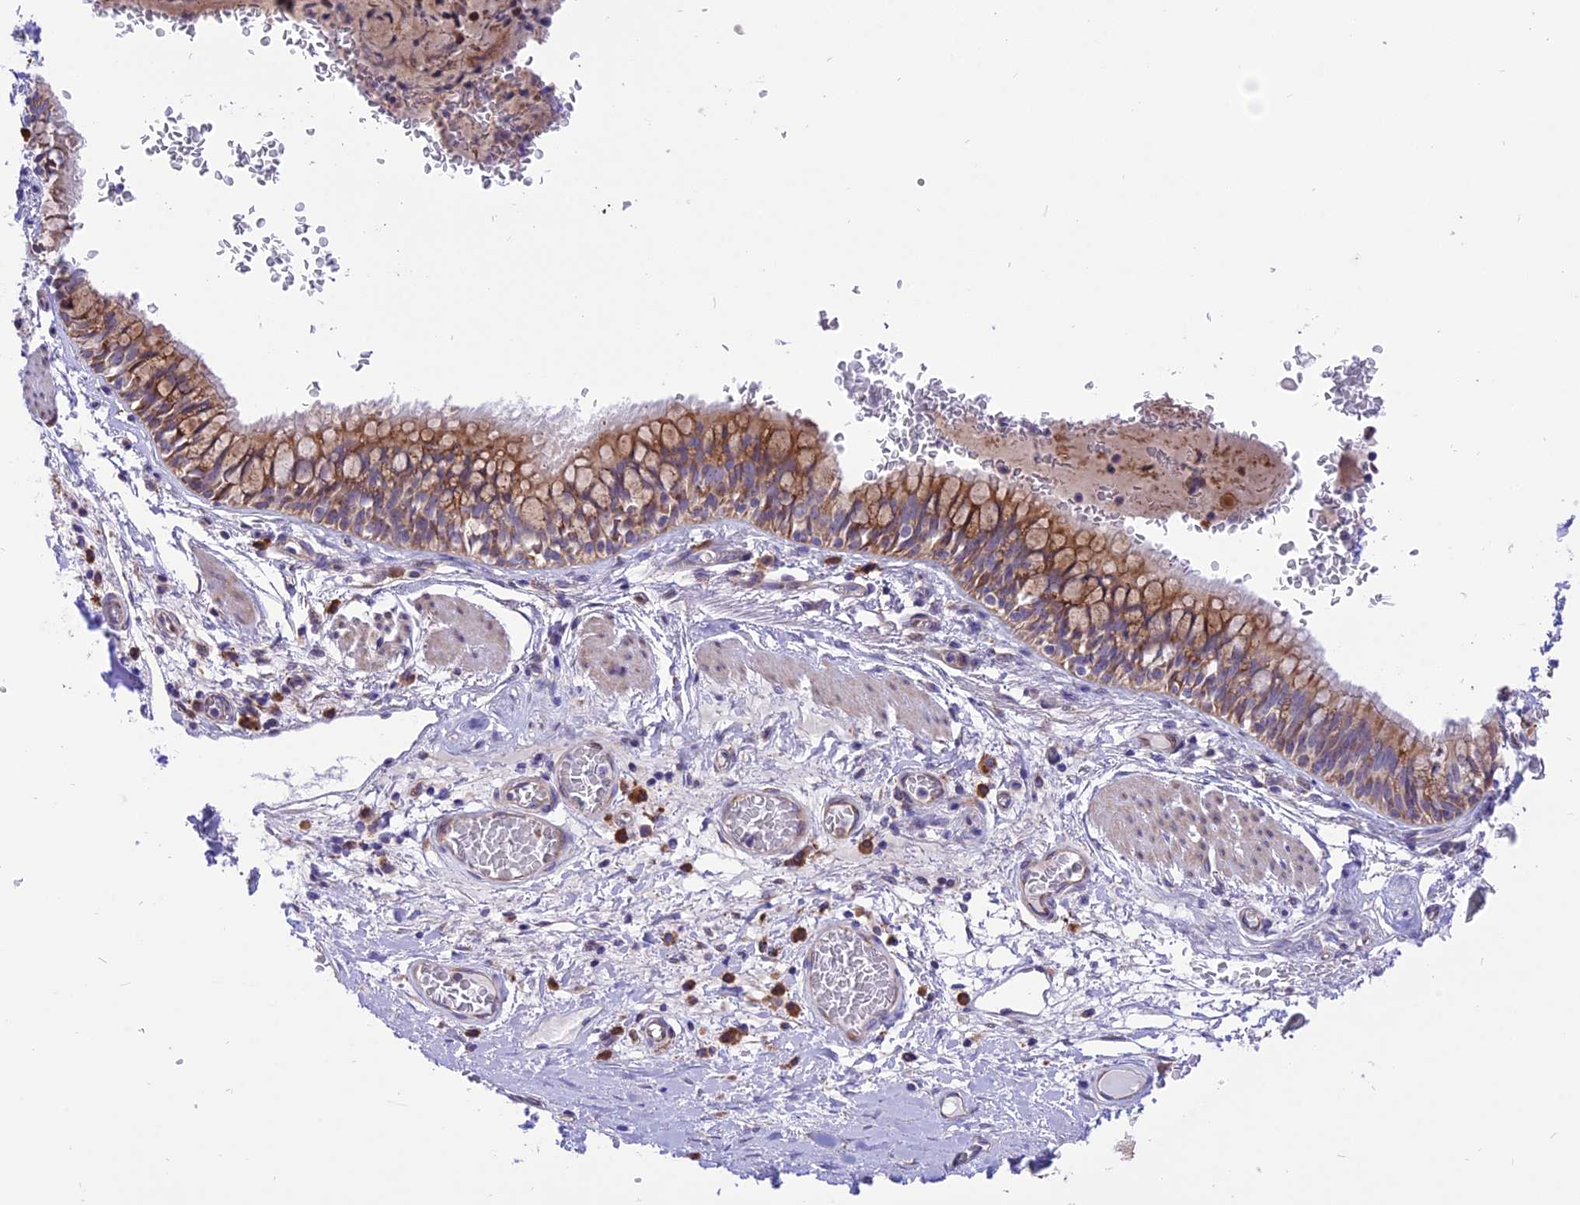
{"staining": {"intensity": "moderate", "quantity": ">75%", "location": "cytoplasmic/membranous"}, "tissue": "bronchus", "cell_type": "Respiratory epithelial cells", "image_type": "normal", "snomed": [{"axis": "morphology", "description": "Normal tissue, NOS"}, {"axis": "topography", "description": "Cartilage tissue"}, {"axis": "topography", "description": "Bronchus"}], "caption": "Protein expression analysis of benign bronchus displays moderate cytoplasmic/membranous expression in approximately >75% of respiratory epithelial cells.", "gene": "ARMCX6", "patient": {"sex": "female", "age": 36}}